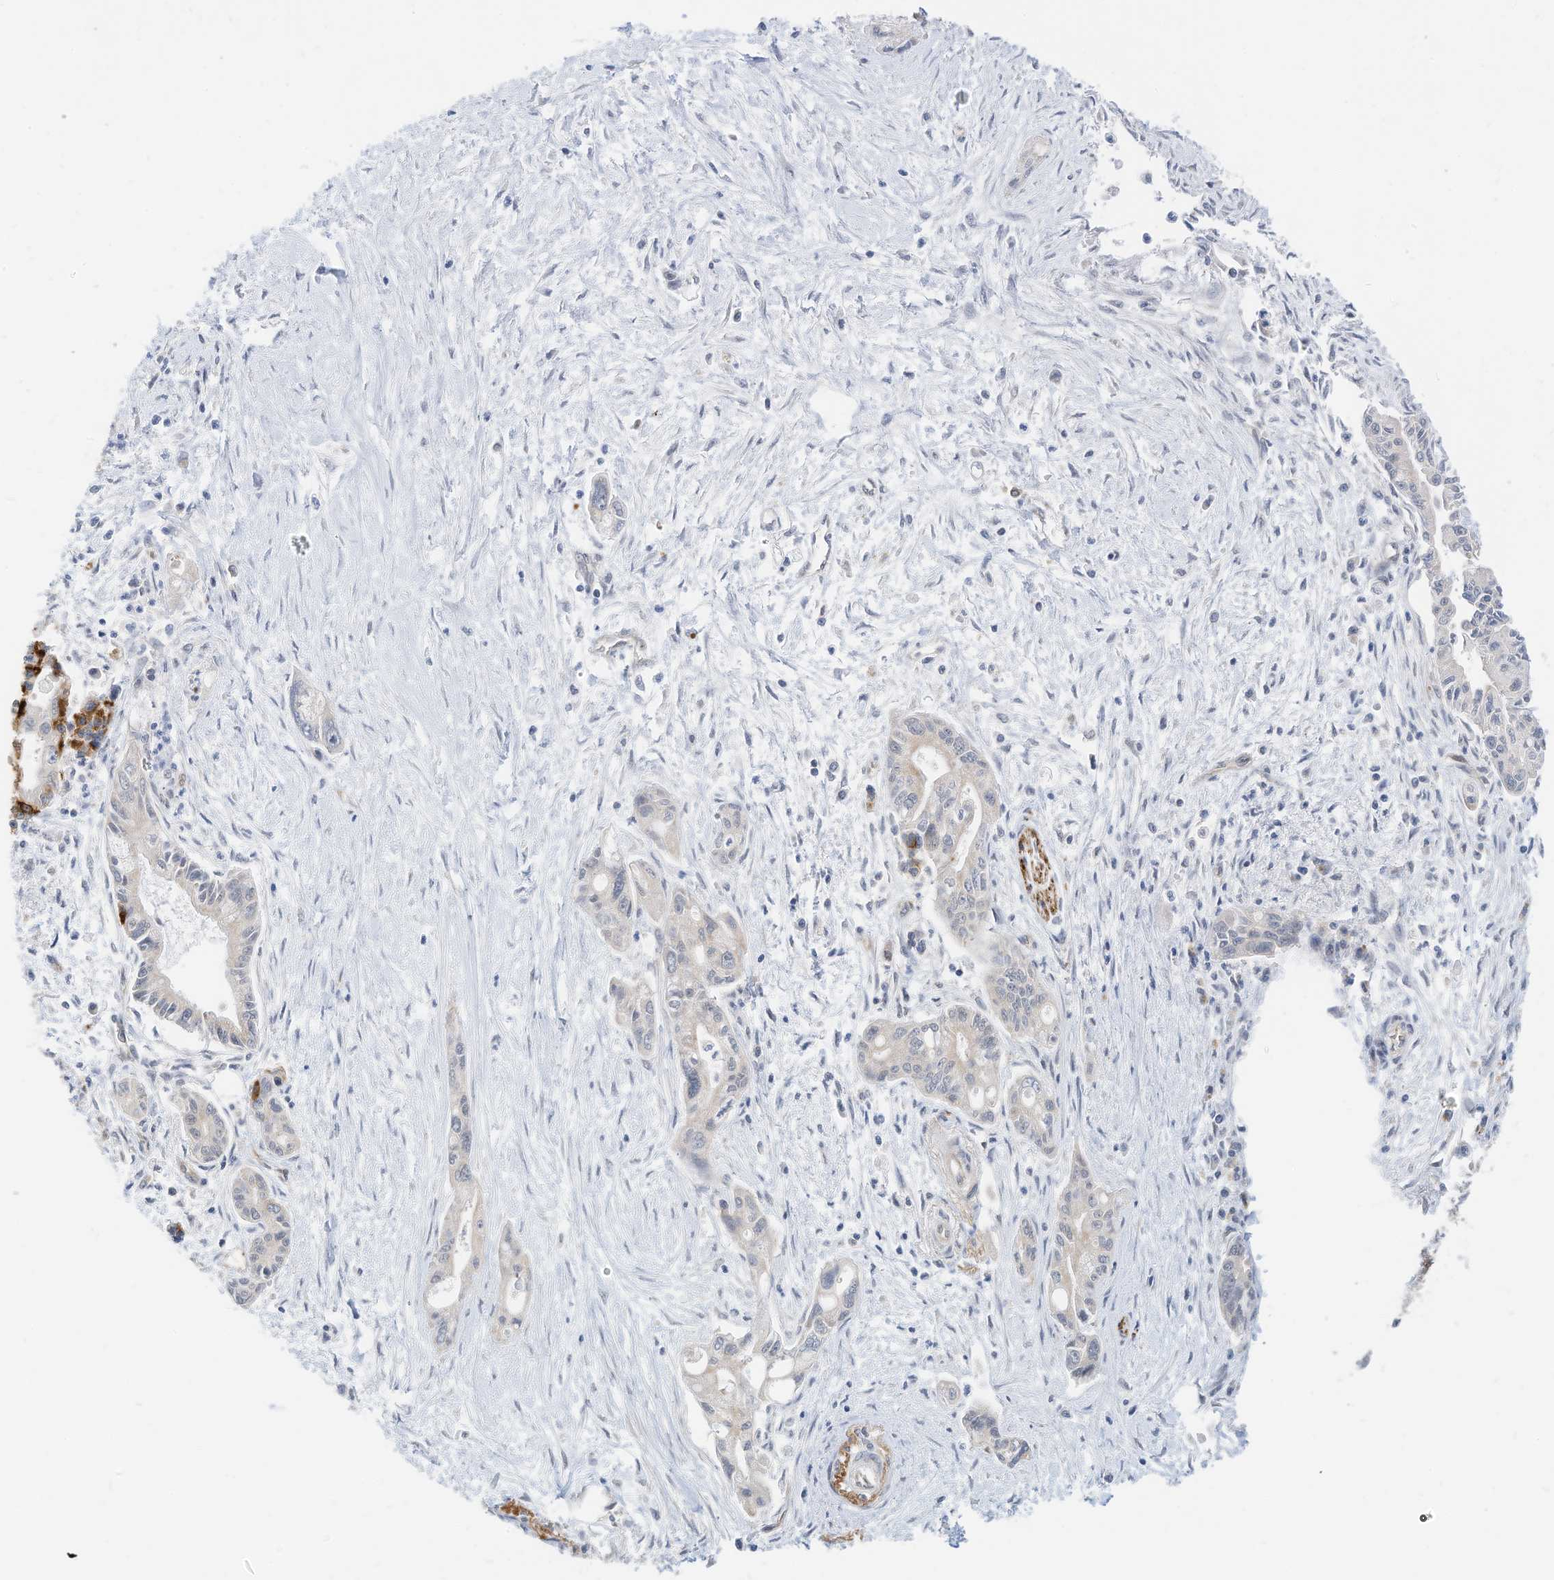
{"staining": {"intensity": "negative", "quantity": "none", "location": "none"}, "tissue": "pancreatic cancer", "cell_type": "Tumor cells", "image_type": "cancer", "snomed": [{"axis": "morphology", "description": "Adenocarcinoma, NOS"}, {"axis": "topography", "description": "Pancreas"}], "caption": "Tumor cells are negative for brown protein staining in adenocarcinoma (pancreatic).", "gene": "METTL6", "patient": {"sex": "male", "age": 70}}